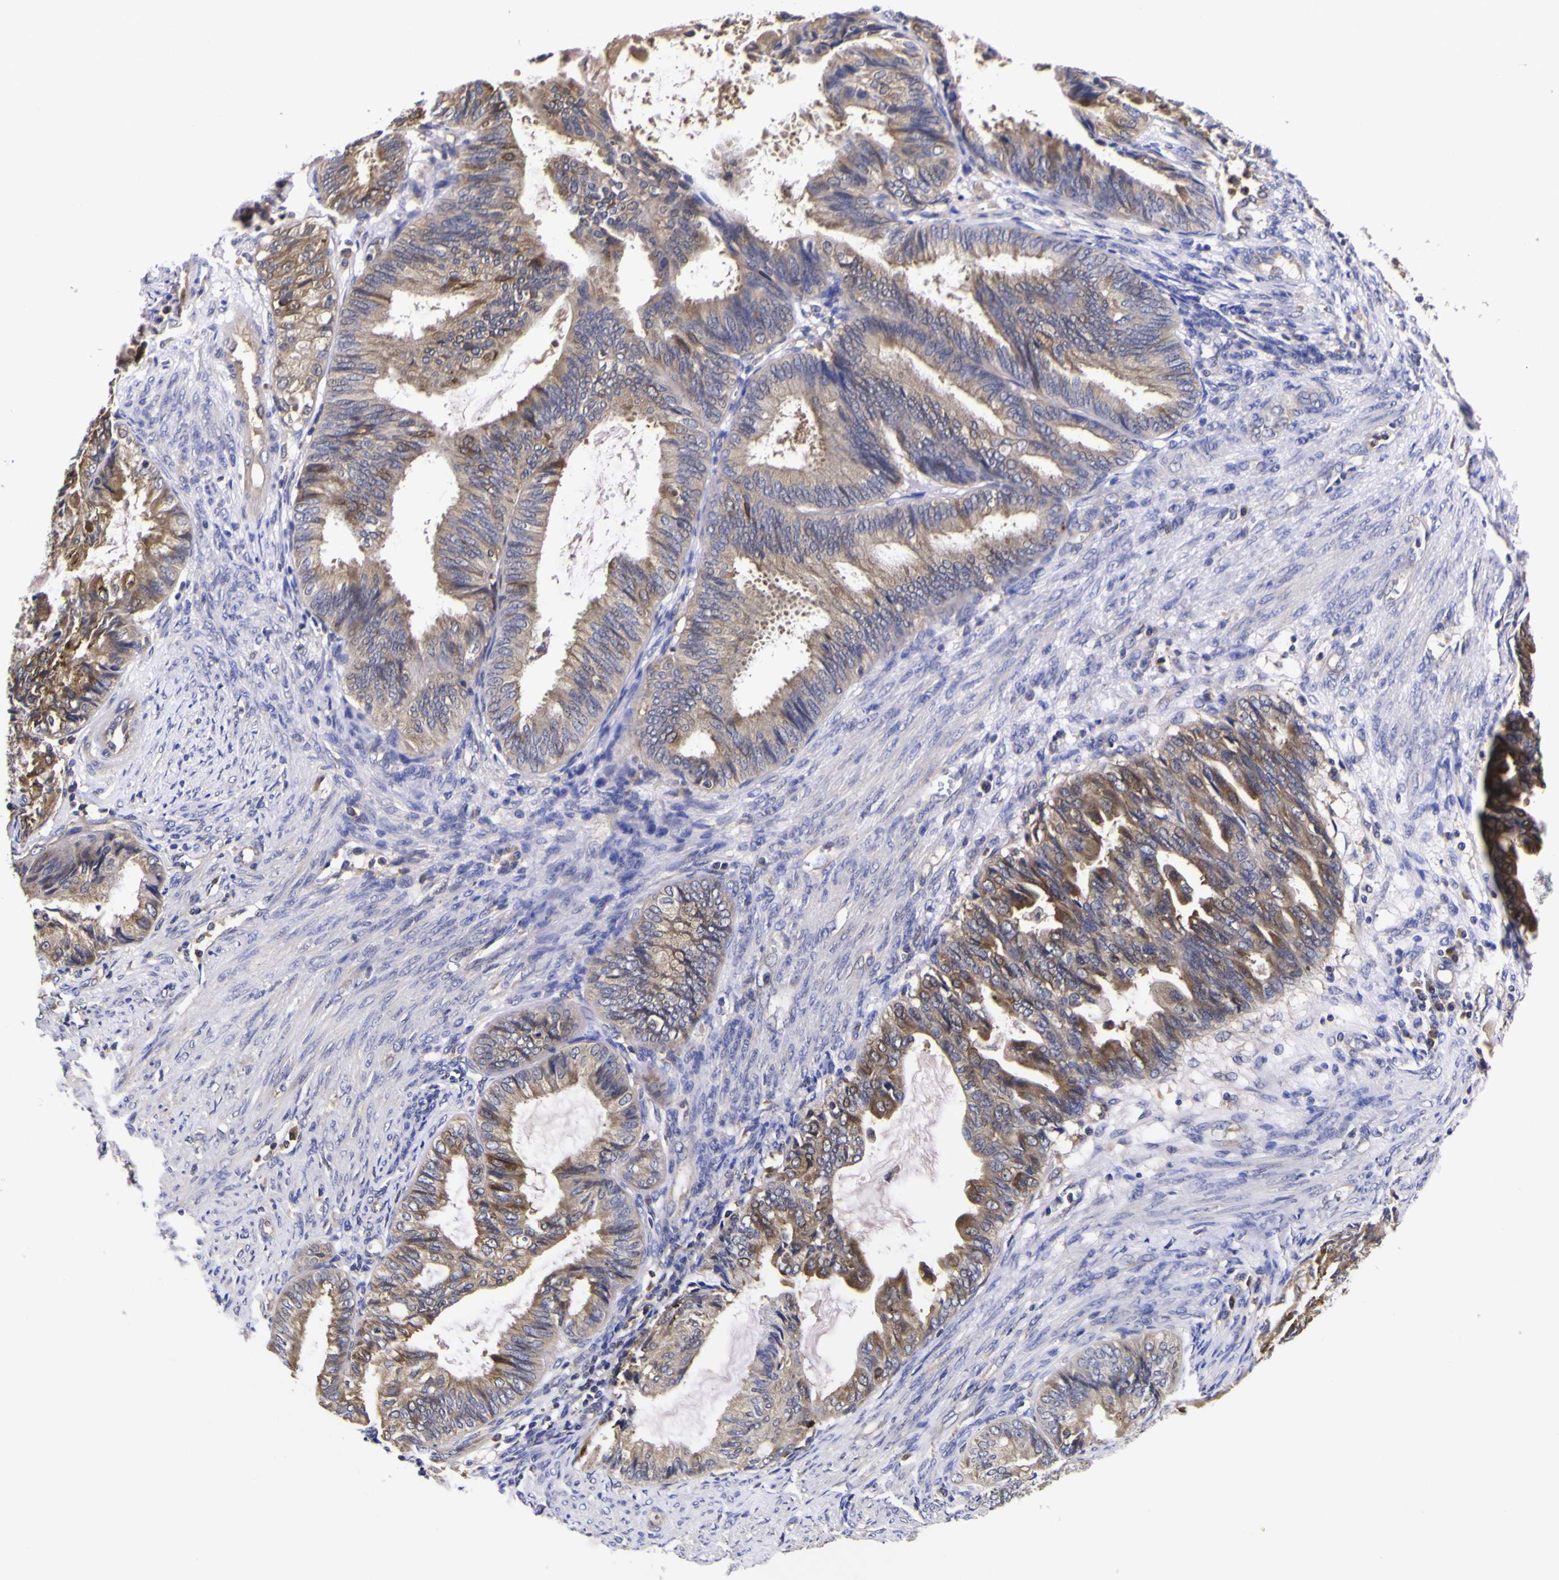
{"staining": {"intensity": "weak", "quantity": ">75%", "location": "cytoplasmic/membranous"}, "tissue": "endometrial cancer", "cell_type": "Tumor cells", "image_type": "cancer", "snomed": [{"axis": "morphology", "description": "Adenocarcinoma, NOS"}, {"axis": "topography", "description": "Endometrium"}], "caption": "Approximately >75% of tumor cells in human endometrial cancer (adenocarcinoma) display weak cytoplasmic/membranous protein positivity as visualized by brown immunohistochemical staining.", "gene": "MAPK14", "patient": {"sex": "female", "age": 86}}